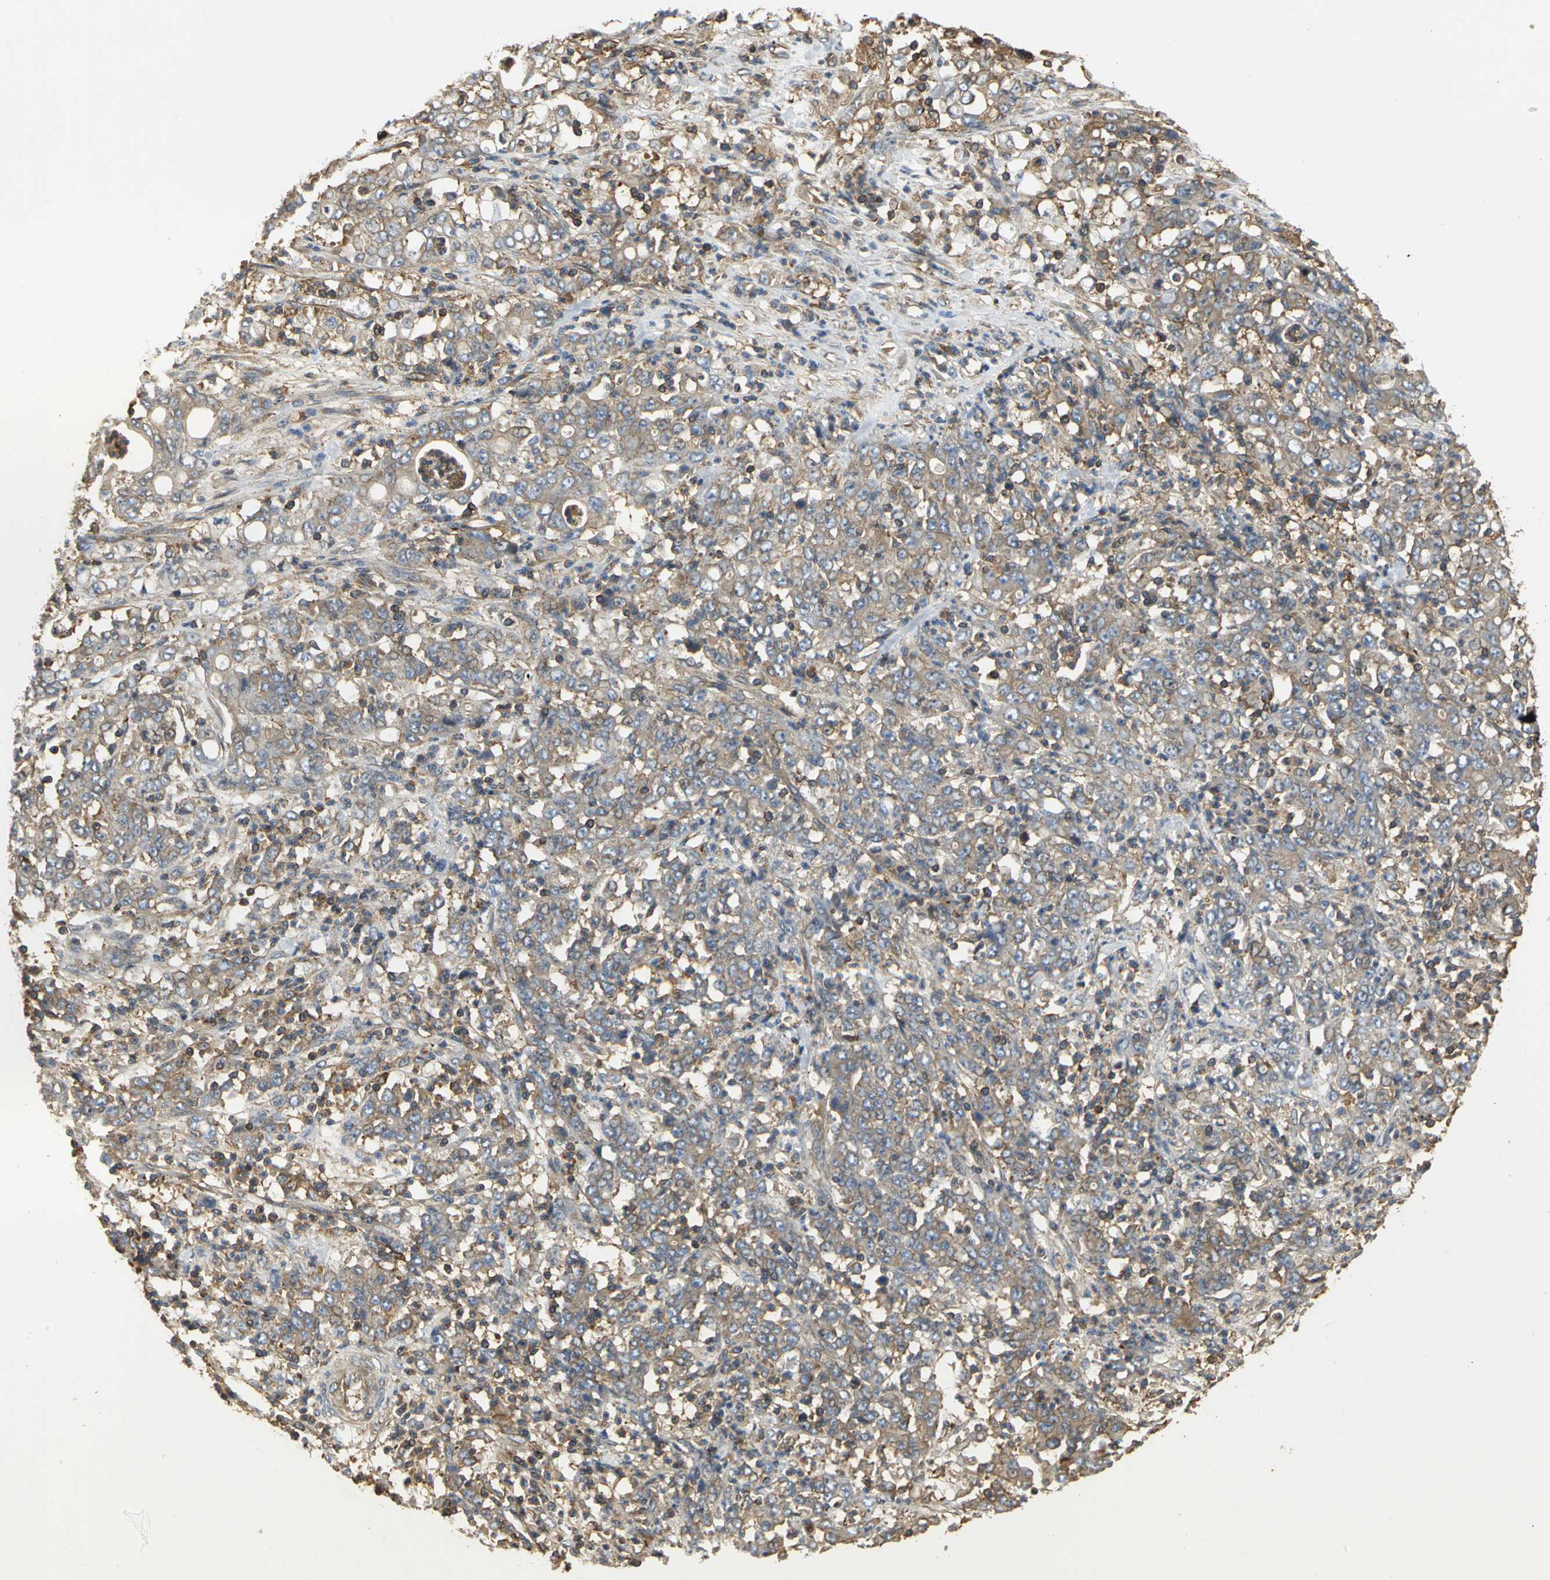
{"staining": {"intensity": "weak", "quantity": ">75%", "location": "cytoplasmic/membranous"}, "tissue": "stomach cancer", "cell_type": "Tumor cells", "image_type": "cancer", "snomed": [{"axis": "morphology", "description": "Adenocarcinoma, NOS"}, {"axis": "topography", "description": "Stomach, lower"}], "caption": "High-magnification brightfield microscopy of adenocarcinoma (stomach) stained with DAB (brown) and counterstained with hematoxylin (blue). tumor cells exhibit weak cytoplasmic/membranous staining is identified in approximately>75% of cells.", "gene": "TLN1", "patient": {"sex": "female", "age": 71}}